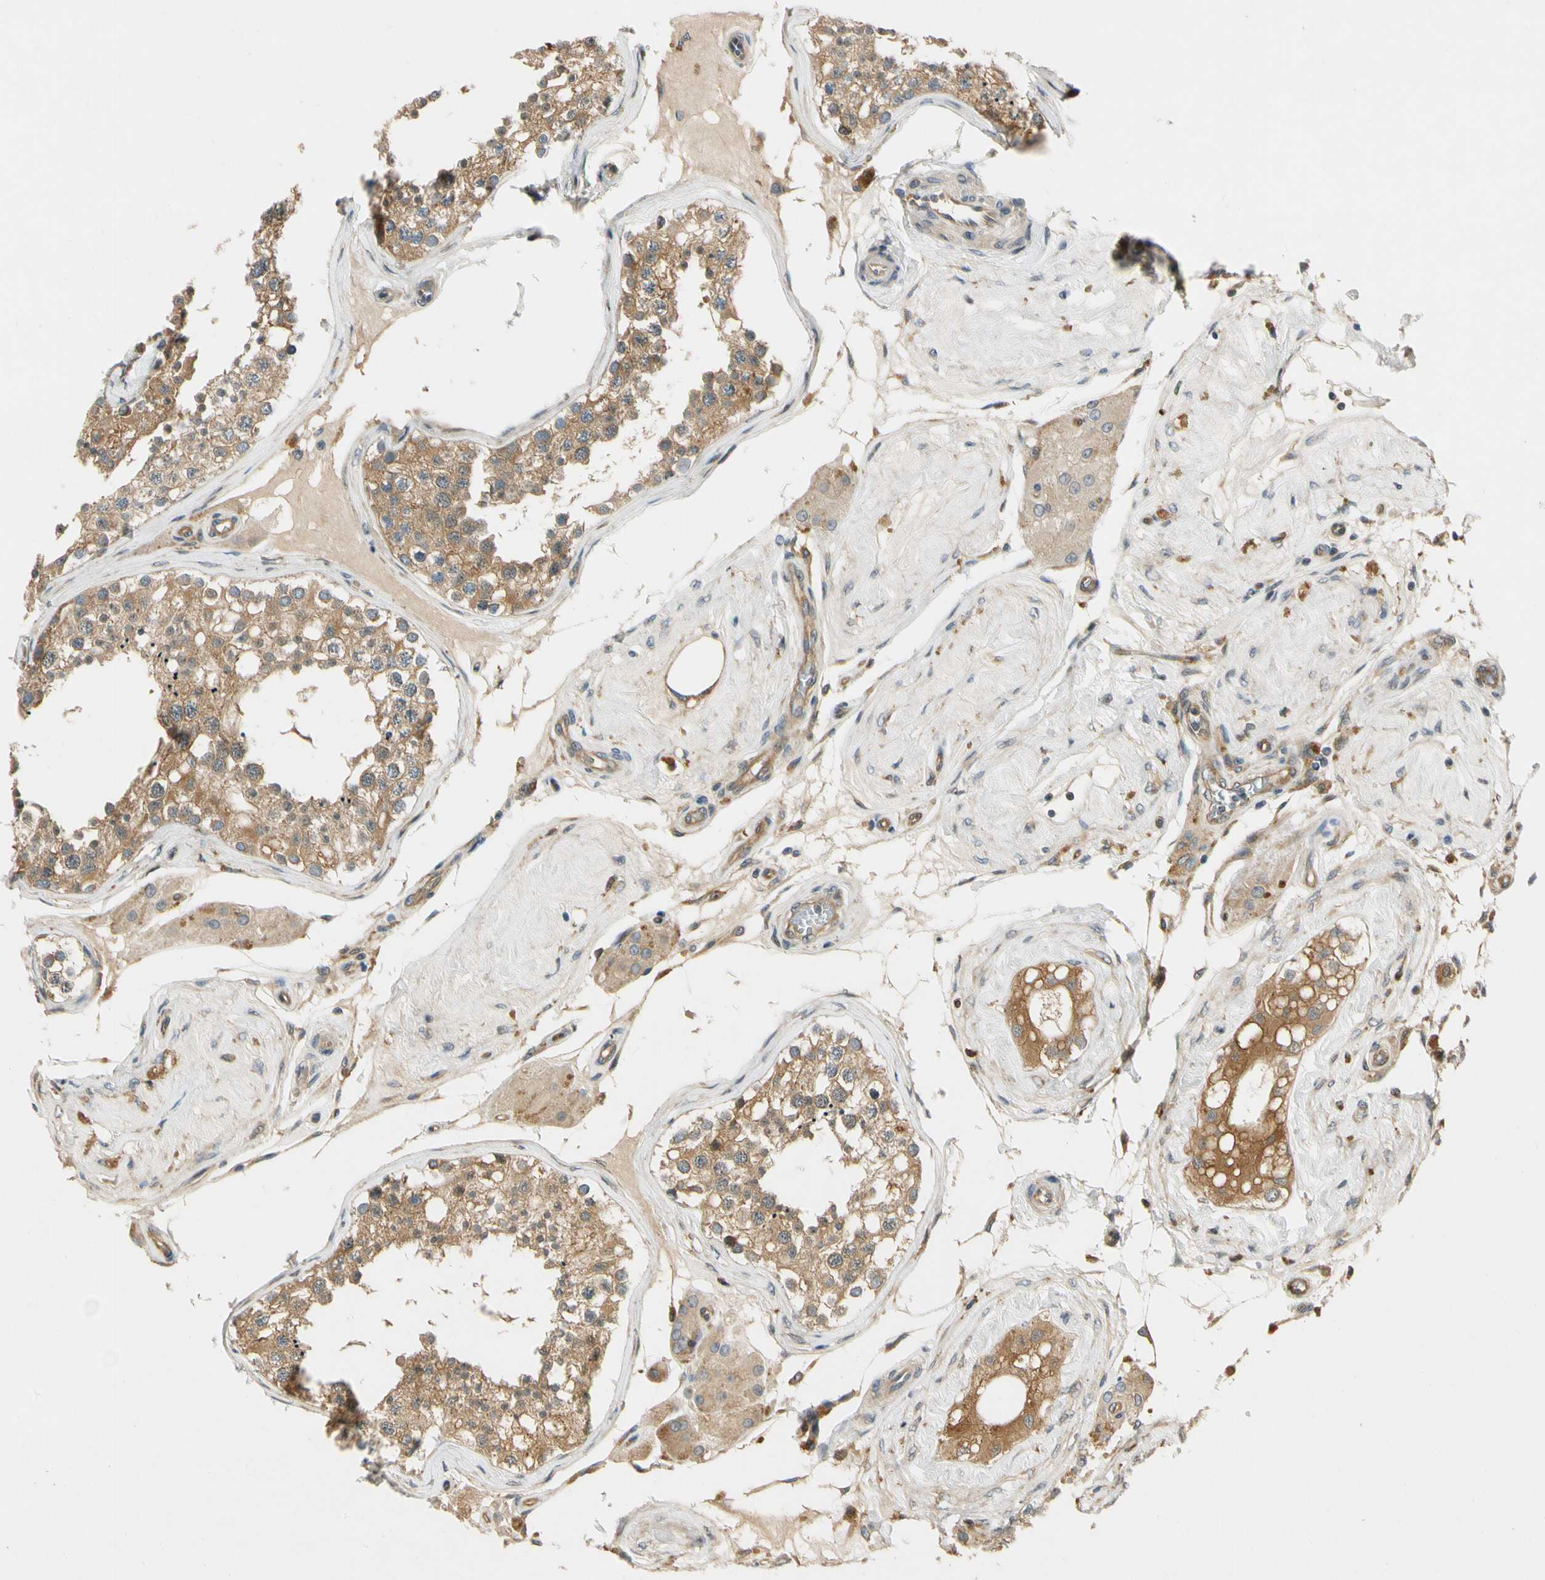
{"staining": {"intensity": "moderate", "quantity": ">75%", "location": "cytoplasmic/membranous"}, "tissue": "testis", "cell_type": "Cells in seminiferous ducts", "image_type": "normal", "snomed": [{"axis": "morphology", "description": "Normal tissue, NOS"}, {"axis": "topography", "description": "Testis"}], "caption": "The immunohistochemical stain labels moderate cytoplasmic/membranous positivity in cells in seminiferous ducts of normal testis. Using DAB (3,3'-diaminobenzidine) (brown) and hematoxylin (blue) stains, captured at high magnification using brightfield microscopy.", "gene": "GATD1", "patient": {"sex": "male", "age": 68}}